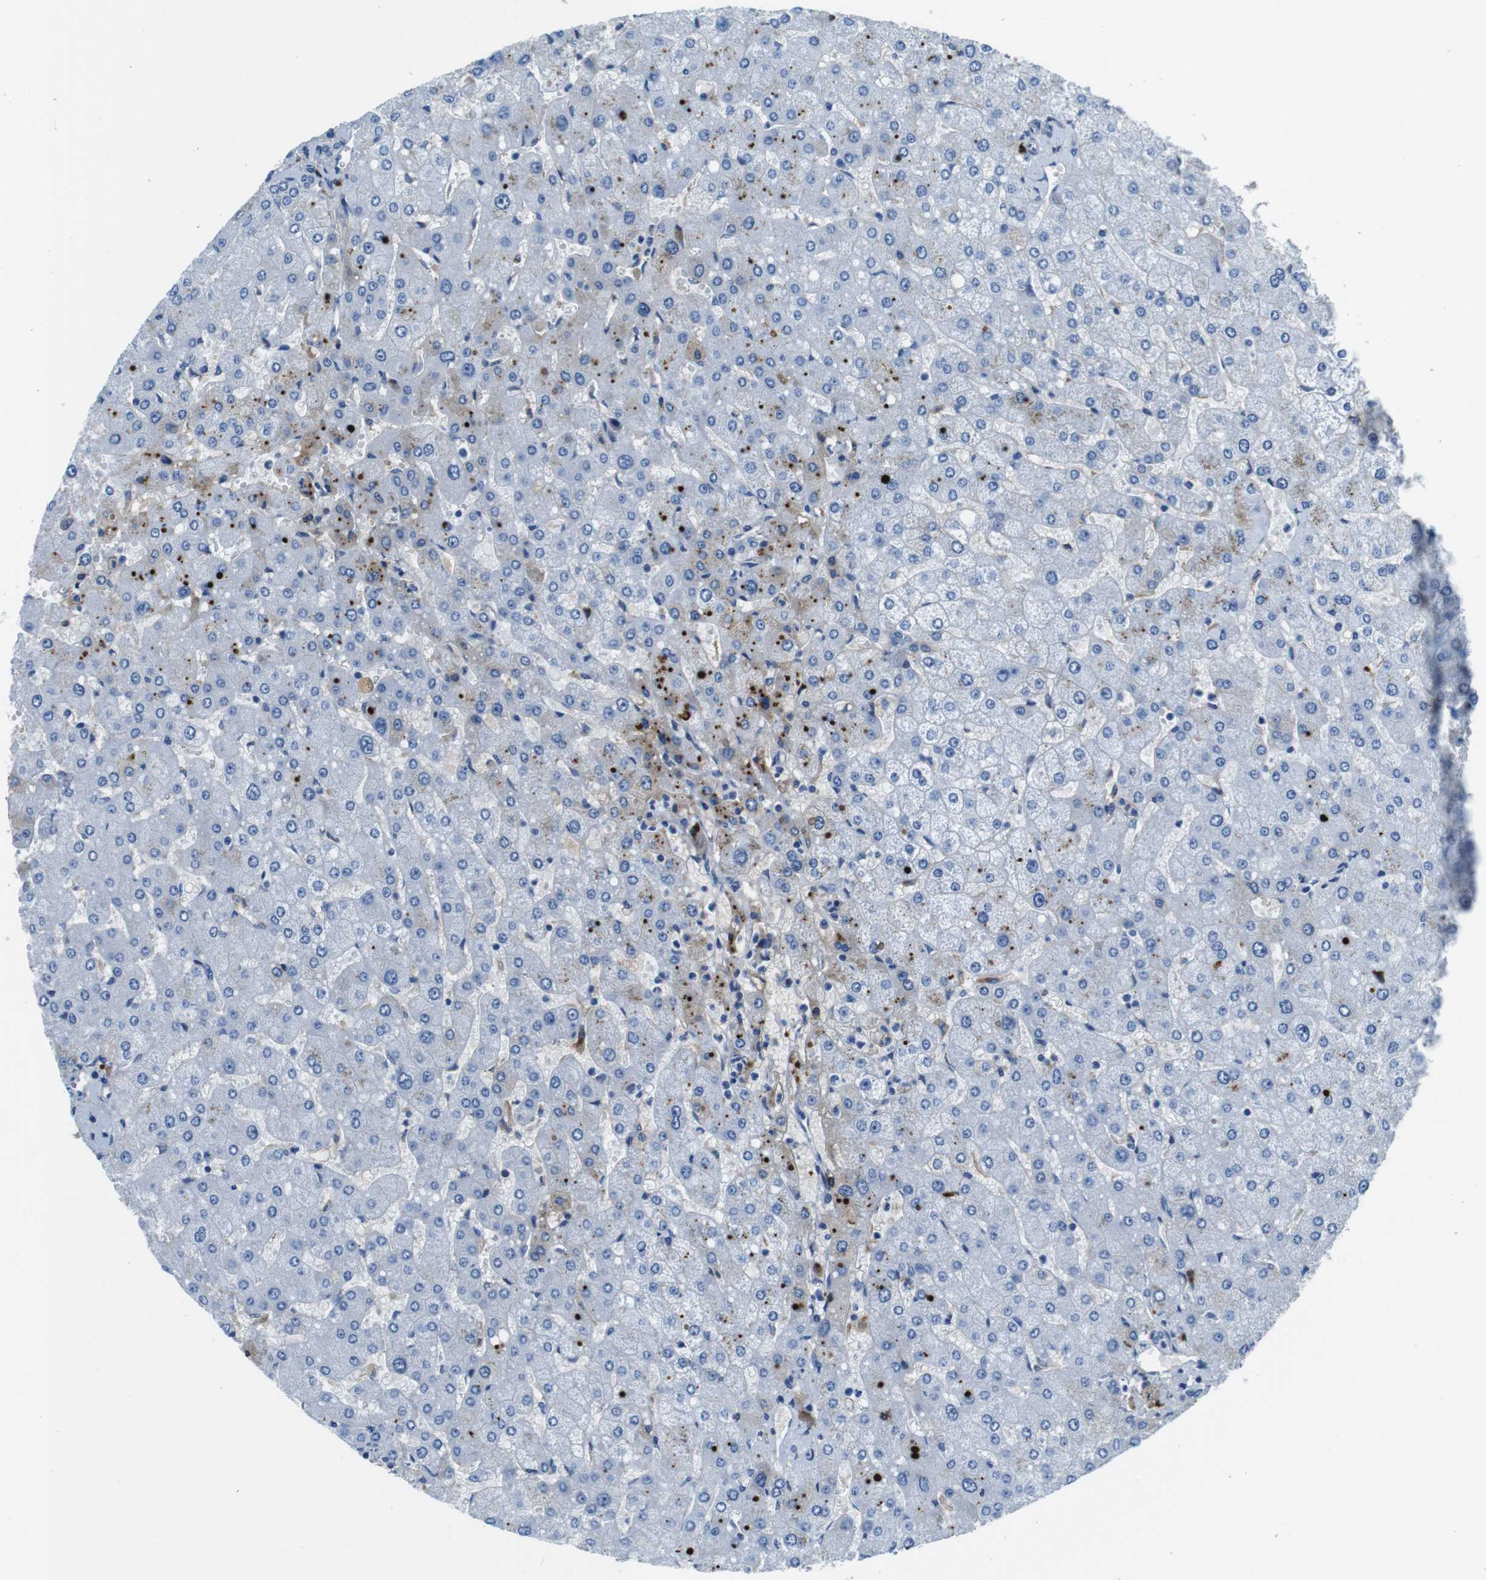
{"staining": {"intensity": "negative", "quantity": "none", "location": "none"}, "tissue": "liver", "cell_type": "Cholangiocytes", "image_type": "normal", "snomed": [{"axis": "morphology", "description": "Normal tissue, NOS"}, {"axis": "topography", "description": "Liver"}], "caption": "Protein analysis of benign liver reveals no significant staining in cholangiocytes.", "gene": "IGKC", "patient": {"sex": "male", "age": 55}}